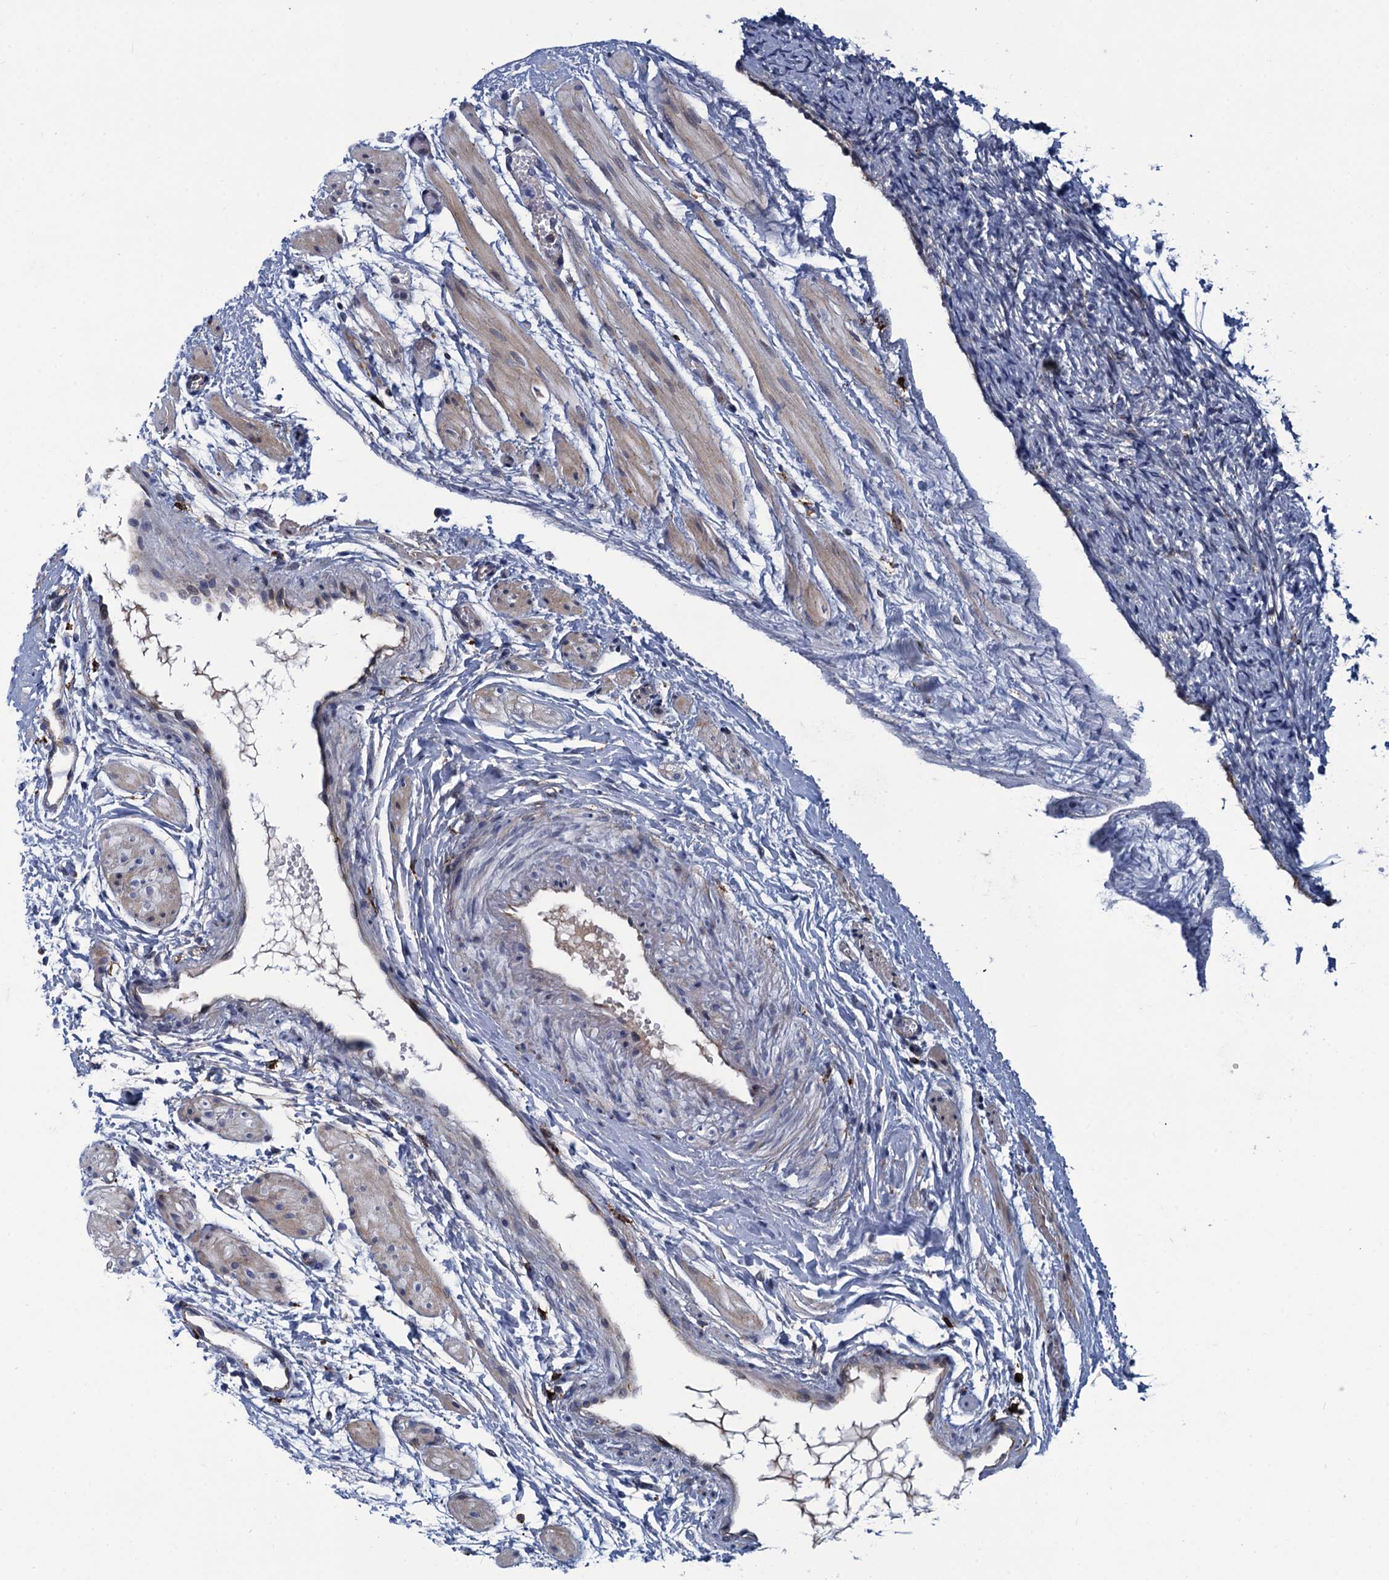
{"staining": {"intensity": "weak", "quantity": ">75%", "location": "cytoplasmic/membranous"}, "tissue": "ovary", "cell_type": "Follicle cells", "image_type": "normal", "snomed": [{"axis": "morphology", "description": "Normal tissue, NOS"}, {"axis": "topography", "description": "Ovary"}], "caption": "Protein analysis of unremarkable ovary demonstrates weak cytoplasmic/membranous staining in about >75% of follicle cells.", "gene": "DNHD1", "patient": {"sex": "female", "age": 41}}